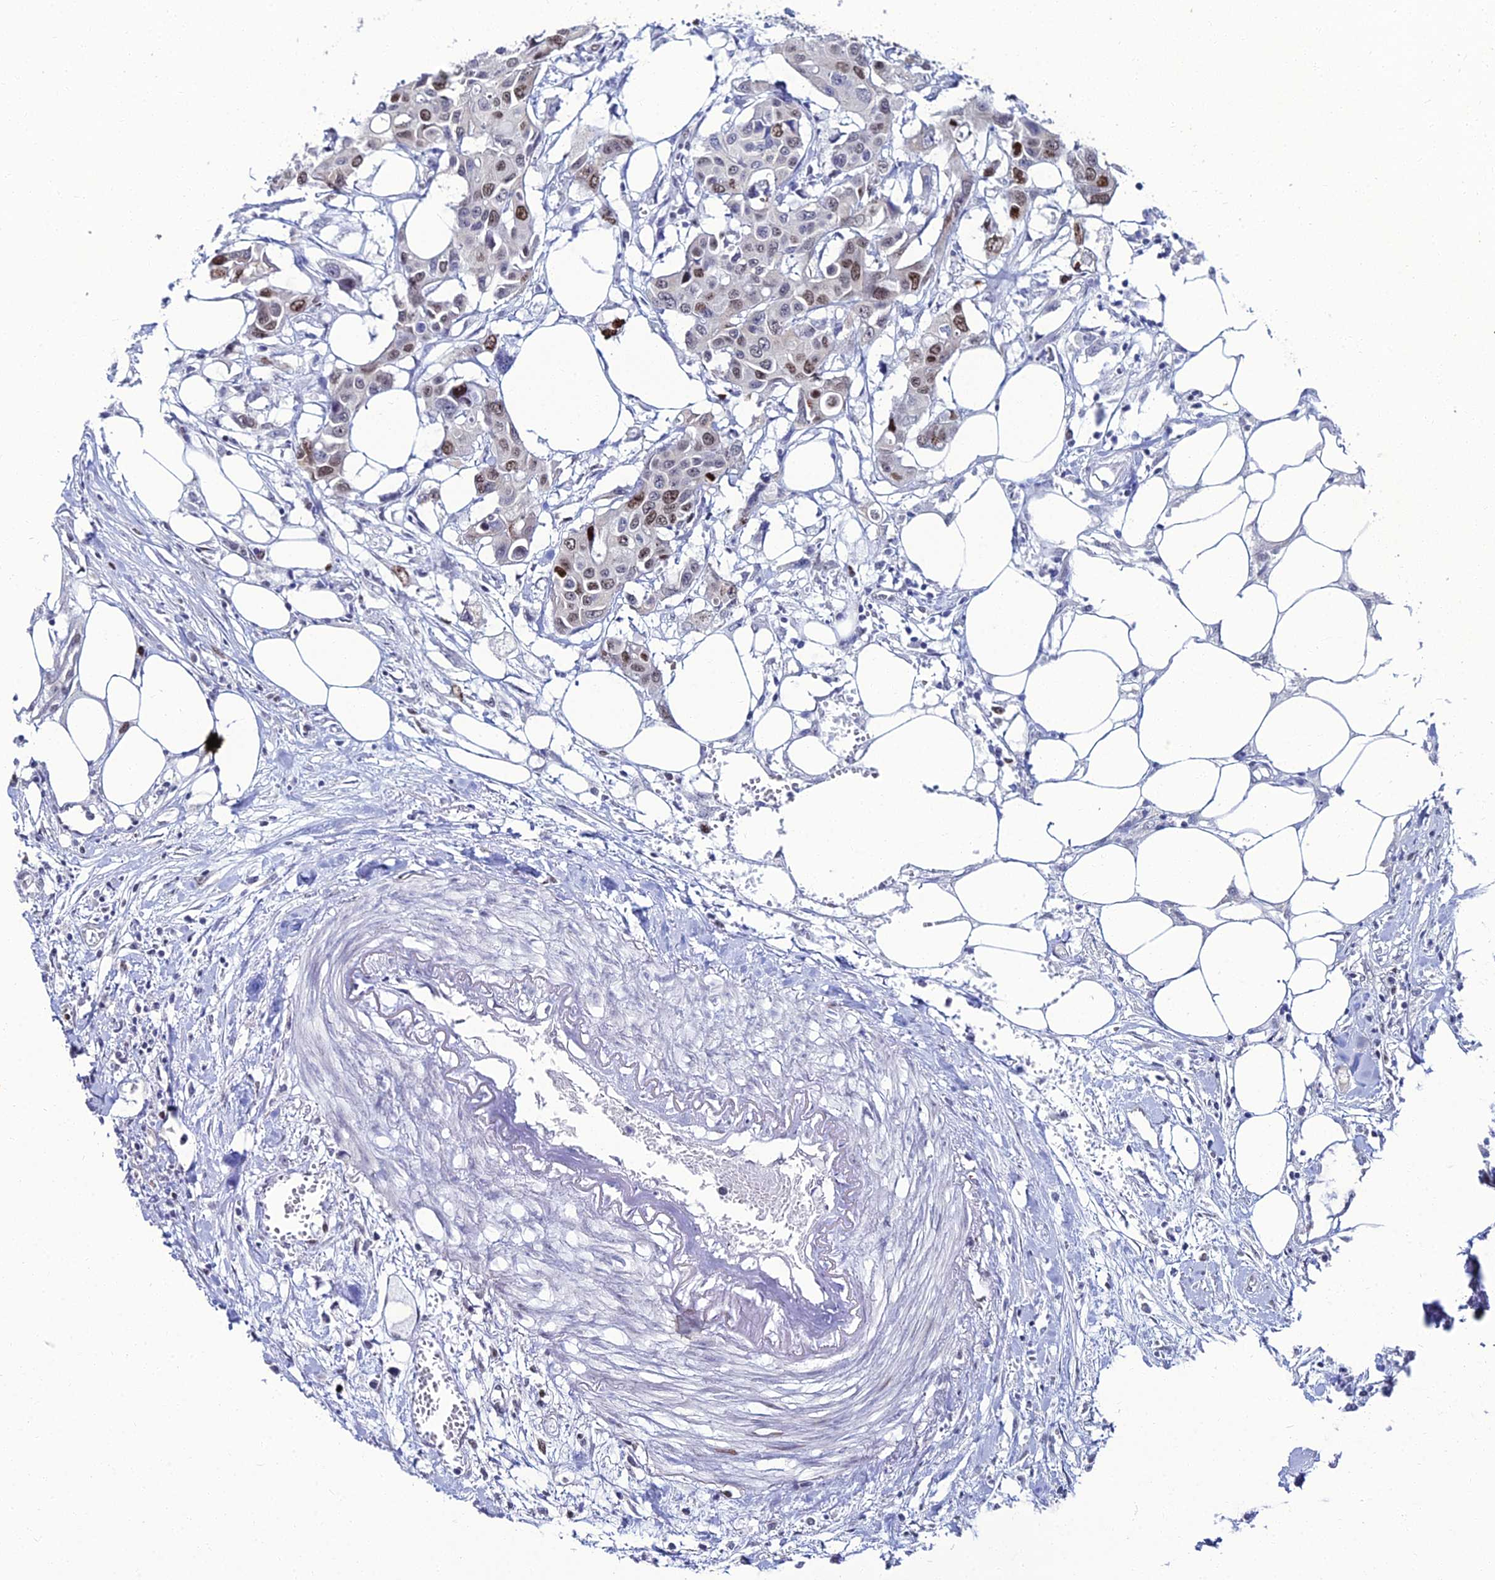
{"staining": {"intensity": "moderate", "quantity": "25%-75%", "location": "nuclear"}, "tissue": "colorectal cancer", "cell_type": "Tumor cells", "image_type": "cancer", "snomed": [{"axis": "morphology", "description": "Adenocarcinoma, NOS"}, {"axis": "topography", "description": "Colon"}], "caption": "Immunohistochemical staining of adenocarcinoma (colorectal) shows medium levels of moderate nuclear protein staining in approximately 25%-75% of tumor cells.", "gene": "TAF9B", "patient": {"sex": "male", "age": 77}}